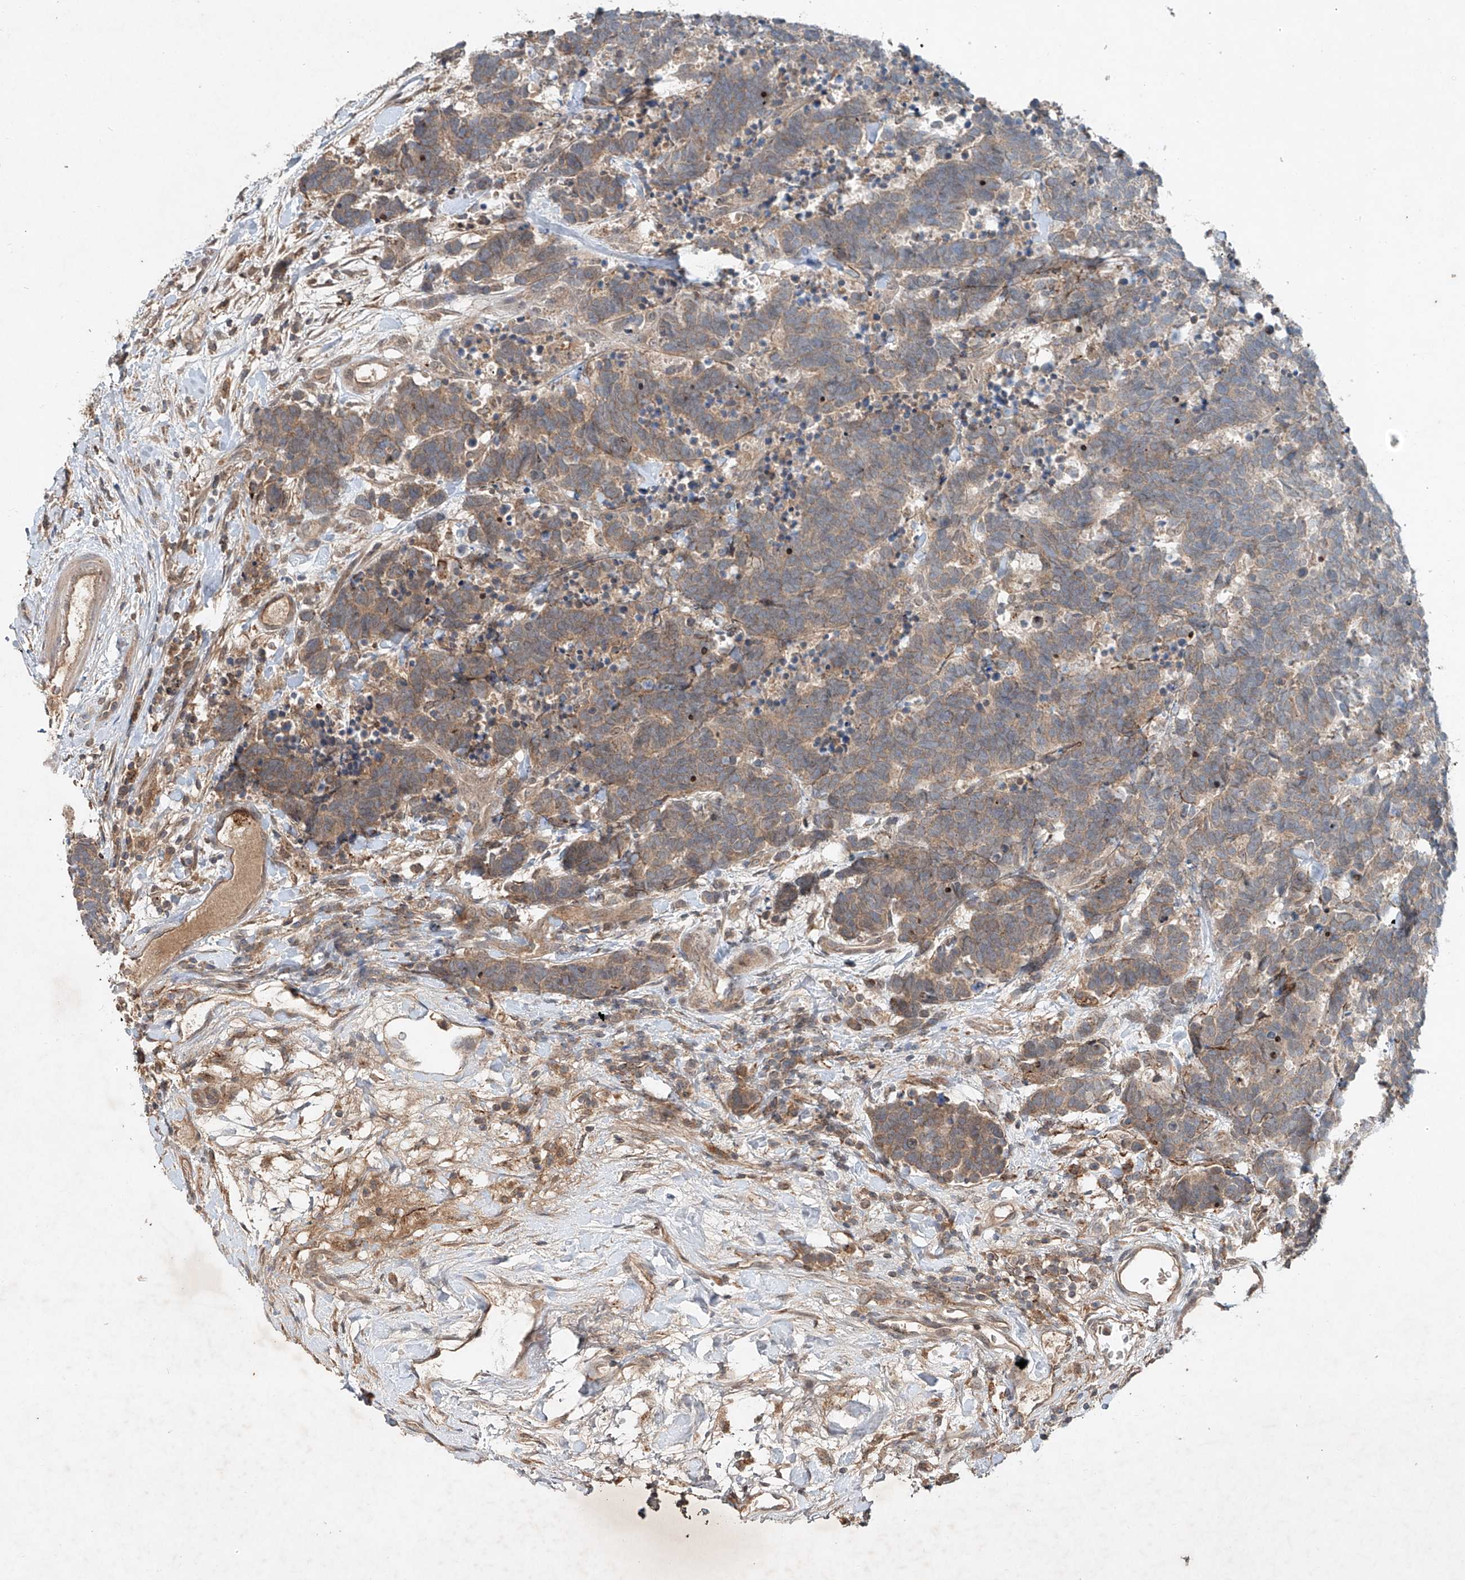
{"staining": {"intensity": "weak", "quantity": ">75%", "location": "cytoplasmic/membranous"}, "tissue": "carcinoid", "cell_type": "Tumor cells", "image_type": "cancer", "snomed": [{"axis": "morphology", "description": "Carcinoma, NOS"}, {"axis": "morphology", "description": "Carcinoid, malignant, NOS"}, {"axis": "topography", "description": "Urinary bladder"}], "caption": "Weak cytoplasmic/membranous expression is identified in about >75% of tumor cells in carcinoid. The staining is performed using DAB brown chromogen to label protein expression. The nuclei are counter-stained blue using hematoxylin.", "gene": "IER5", "patient": {"sex": "male", "age": 57}}